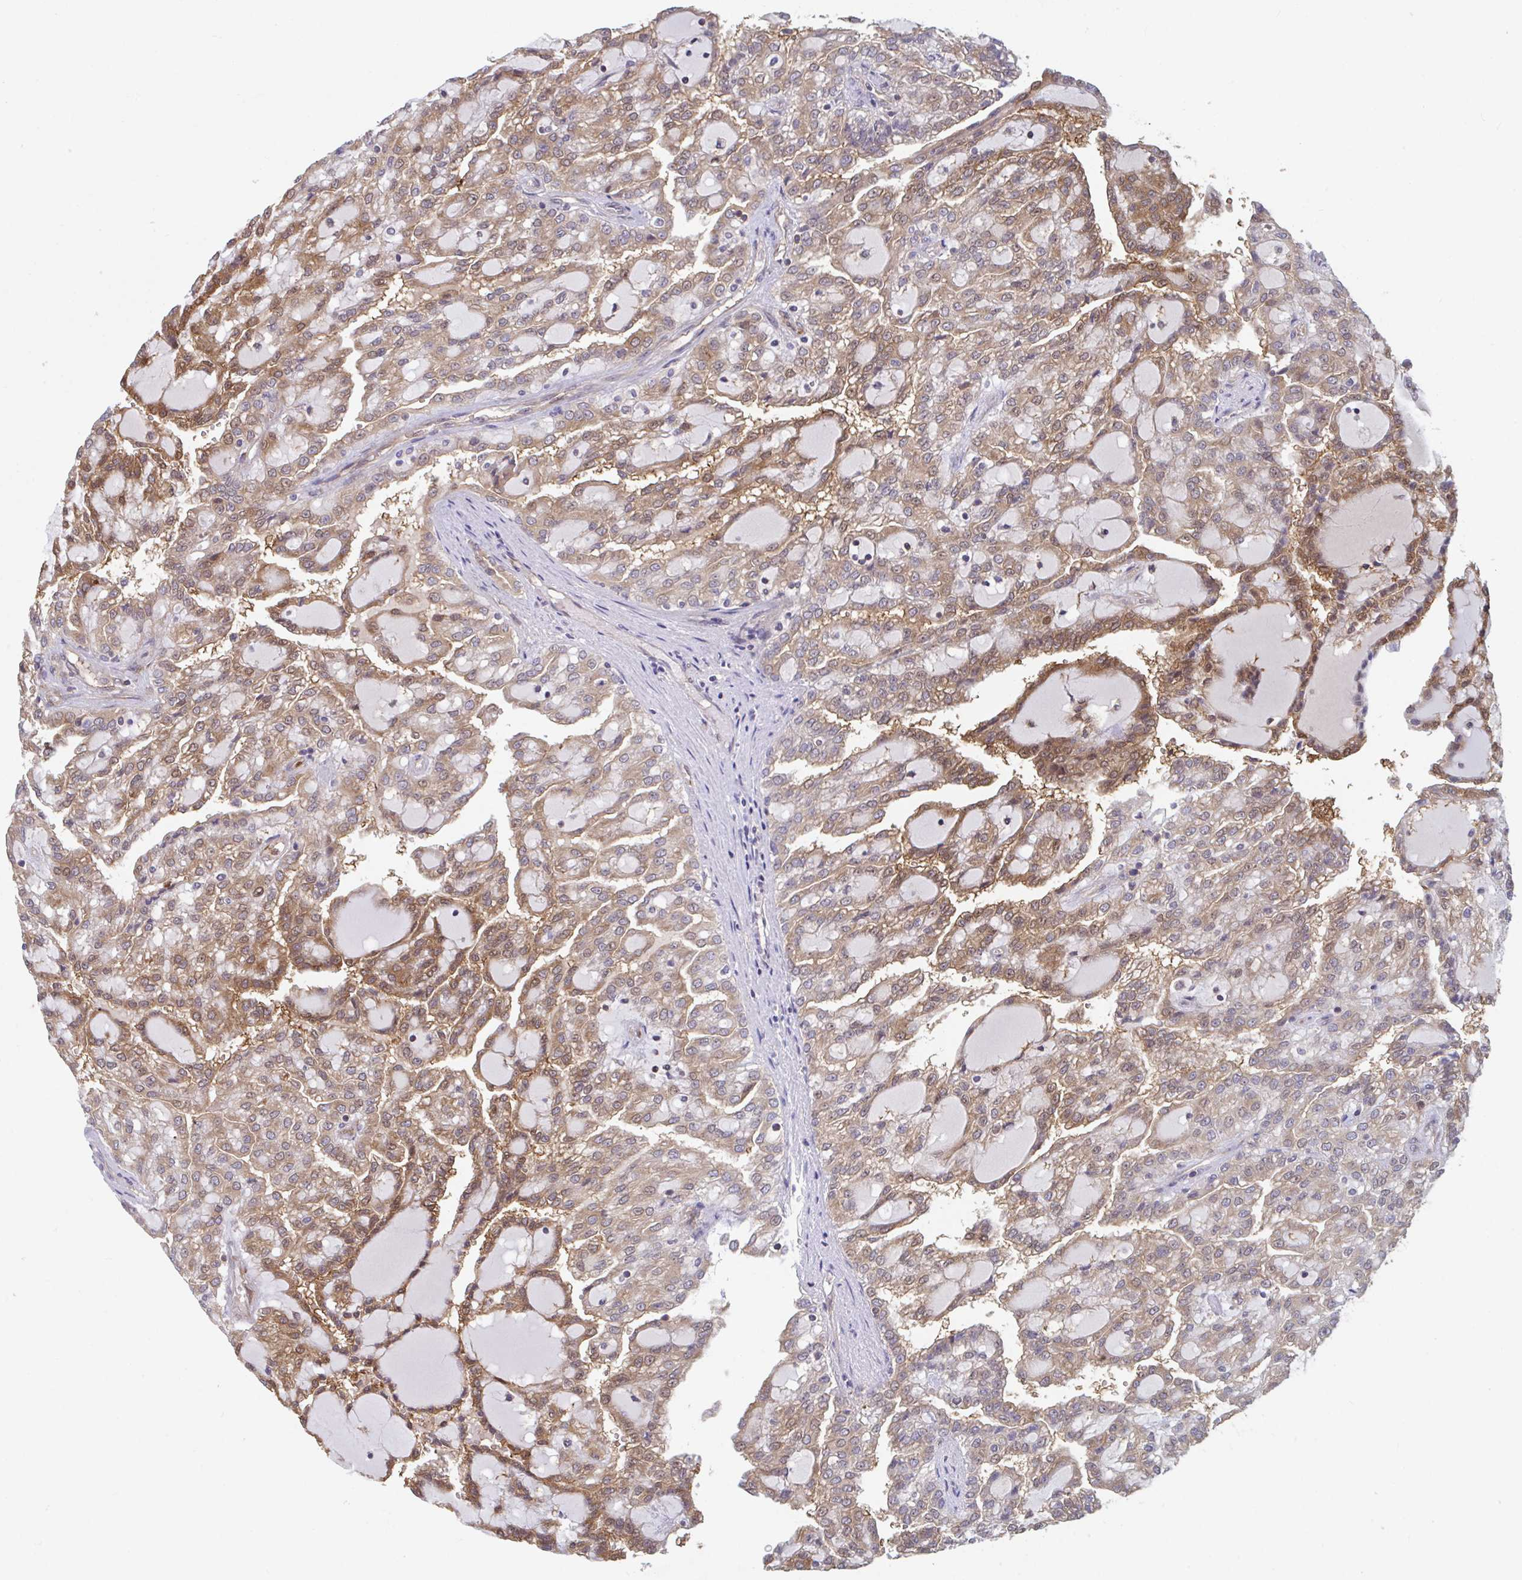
{"staining": {"intensity": "moderate", "quantity": ">75%", "location": "cytoplasmic/membranous,nuclear"}, "tissue": "renal cancer", "cell_type": "Tumor cells", "image_type": "cancer", "snomed": [{"axis": "morphology", "description": "Adenocarcinoma, NOS"}, {"axis": "topography", "description": "Kidney"}], "caption": "High-magnification brightfield microscopy of renal adenocarcinoma stained with DAB (3,3'-diaminobenzidine) (brown) and counterstained with hematoxylin (blue). tumor cells exhibit moderate cytoplasmic/membranous and nuclear staining is seen in about>75% of cells.", "gene": "LMNTD2", "patient": {"sex": "male", "age": 63}}